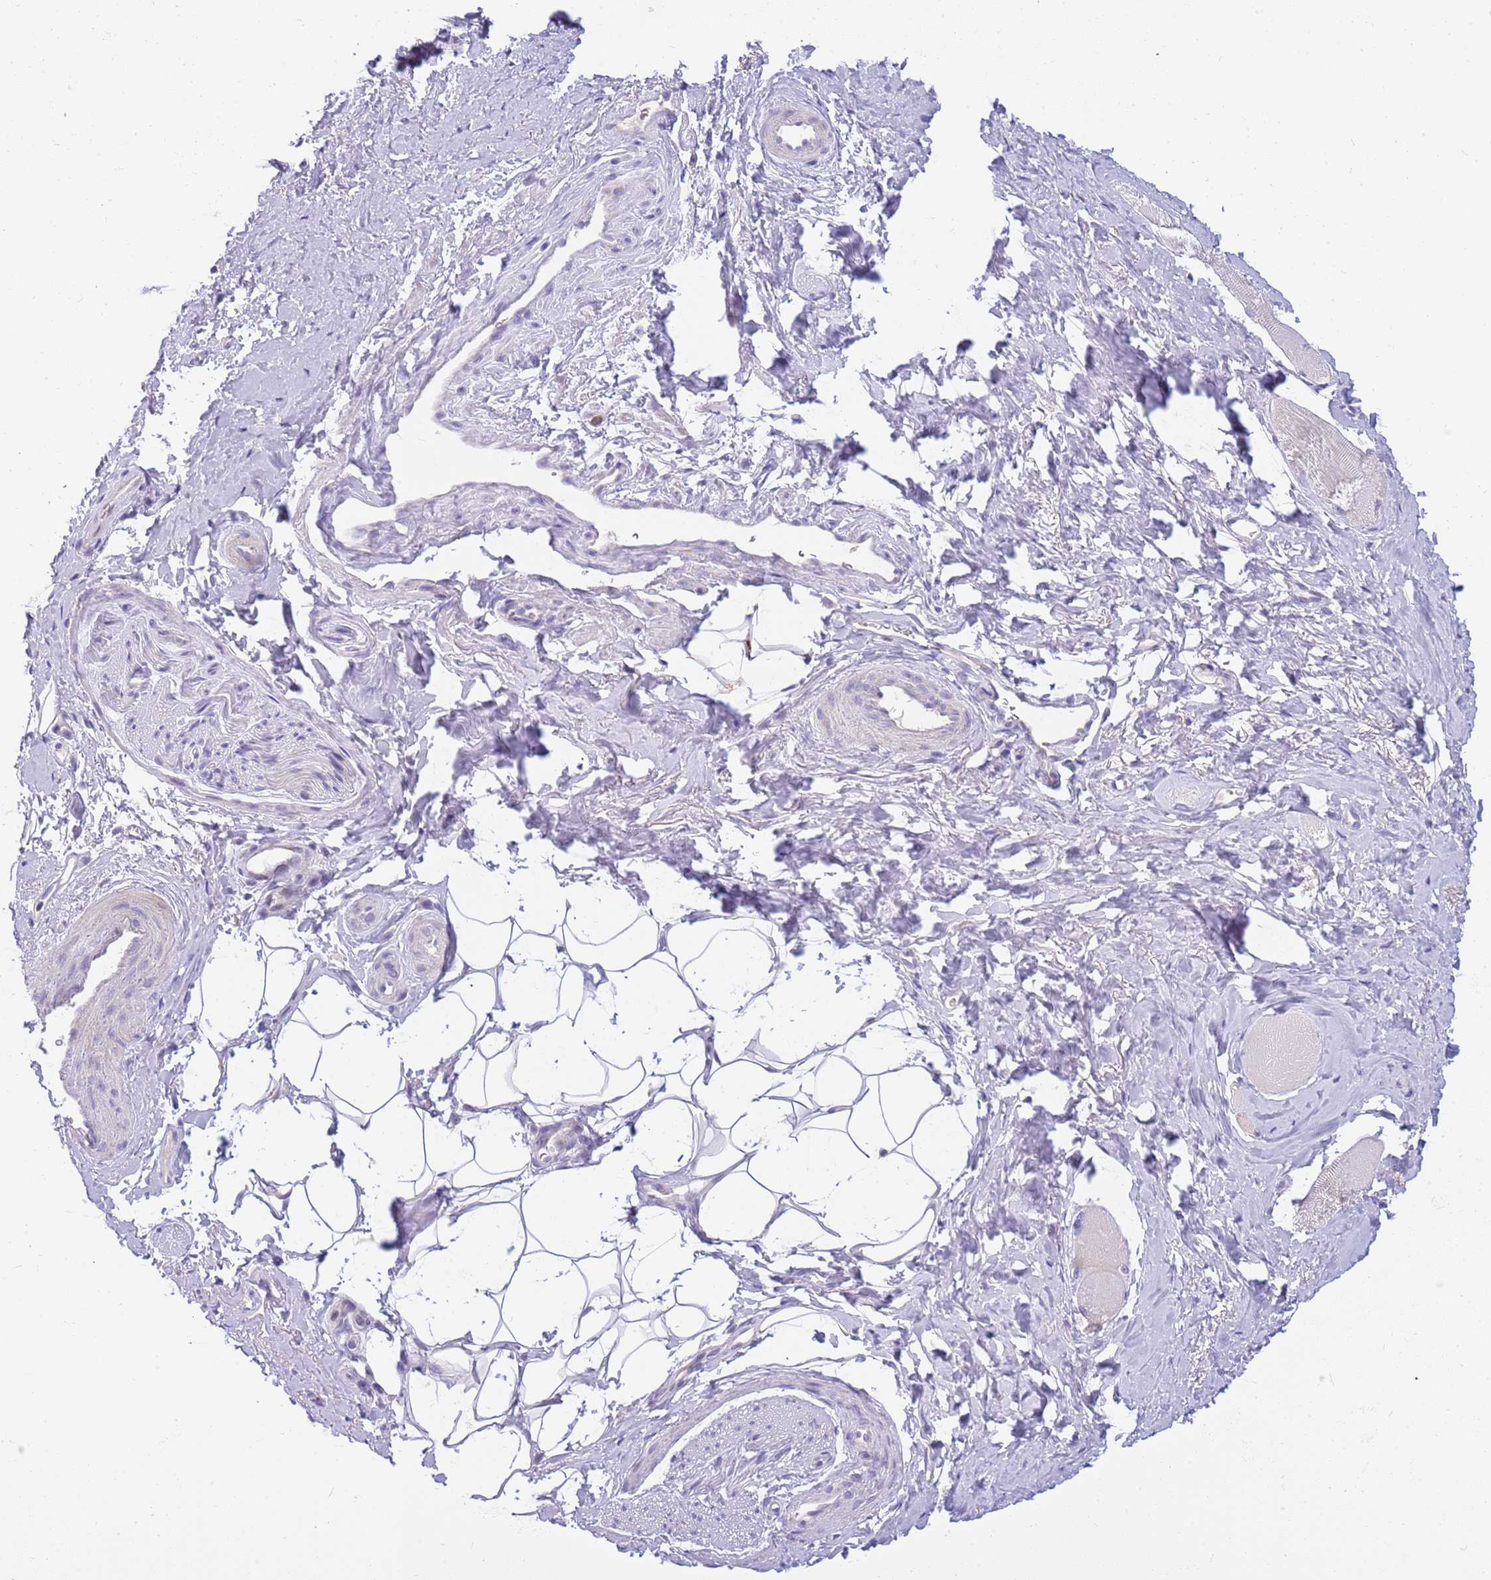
{"staining": {"intensity": "negative", "quantity": "none", "location": "none"}, "tissue": "smooth muscle", "cell_type": "Smooth muscle cells", "image_type": "normal", "snomed": [{"axis": "morphology", "description": "Normal tissue, NOS"}, {"axis": "topography", "description": "Smooth muscle"}, {"axis": "topography", "description": "Peripheral nerve tissue"}], "caption": "The IHC photomicrograph has no significant positivity in smooth muscle cells of smooth muscle.", "gene": "DNAJA3", "patient": {"sex": "male", "age": 69}}